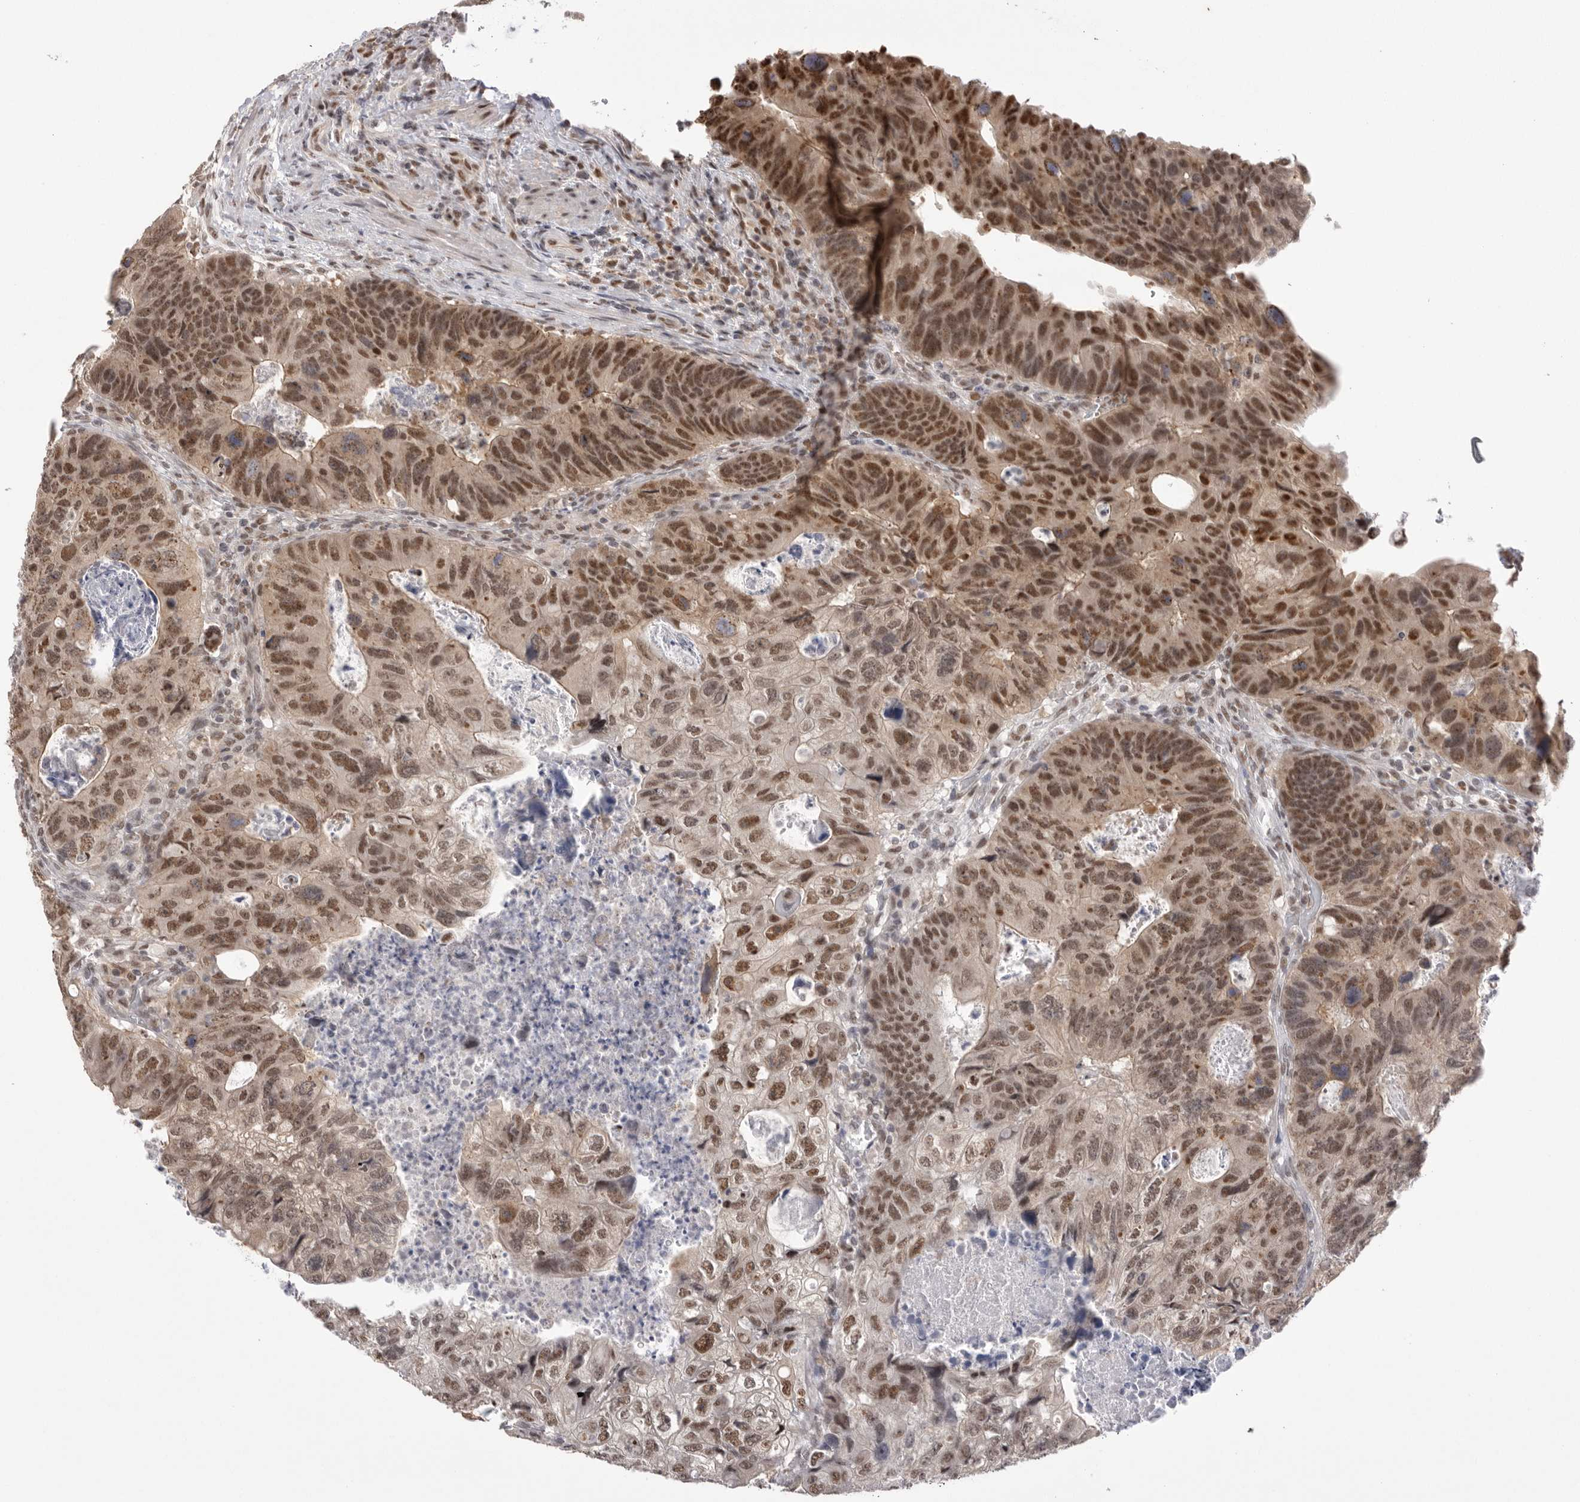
{"staining": {"intensity": "moderate", "quantity": ">75%", "location": "nuclear"}, "tissue": "colorectal cancer", "cell_type": "Tumor cells", "image_type": "cancer", "snomed": [{"axis": "morphology", "description": "Adenocarcinoma, NOS"}, {"axis": "topography", "description": "Rectum"}], "caption": "Protein expression analysis of human colorectal cancer reveals moderate nuclear staining in approximately >75% of tumor cells. The protein of interest is stained brown, and the nuclei are stained in blue (DAB IHC with brightfield microscopy, high magnification).", "gene": "BCLAF3", "patient": {"sex": "male", "age": 59}}